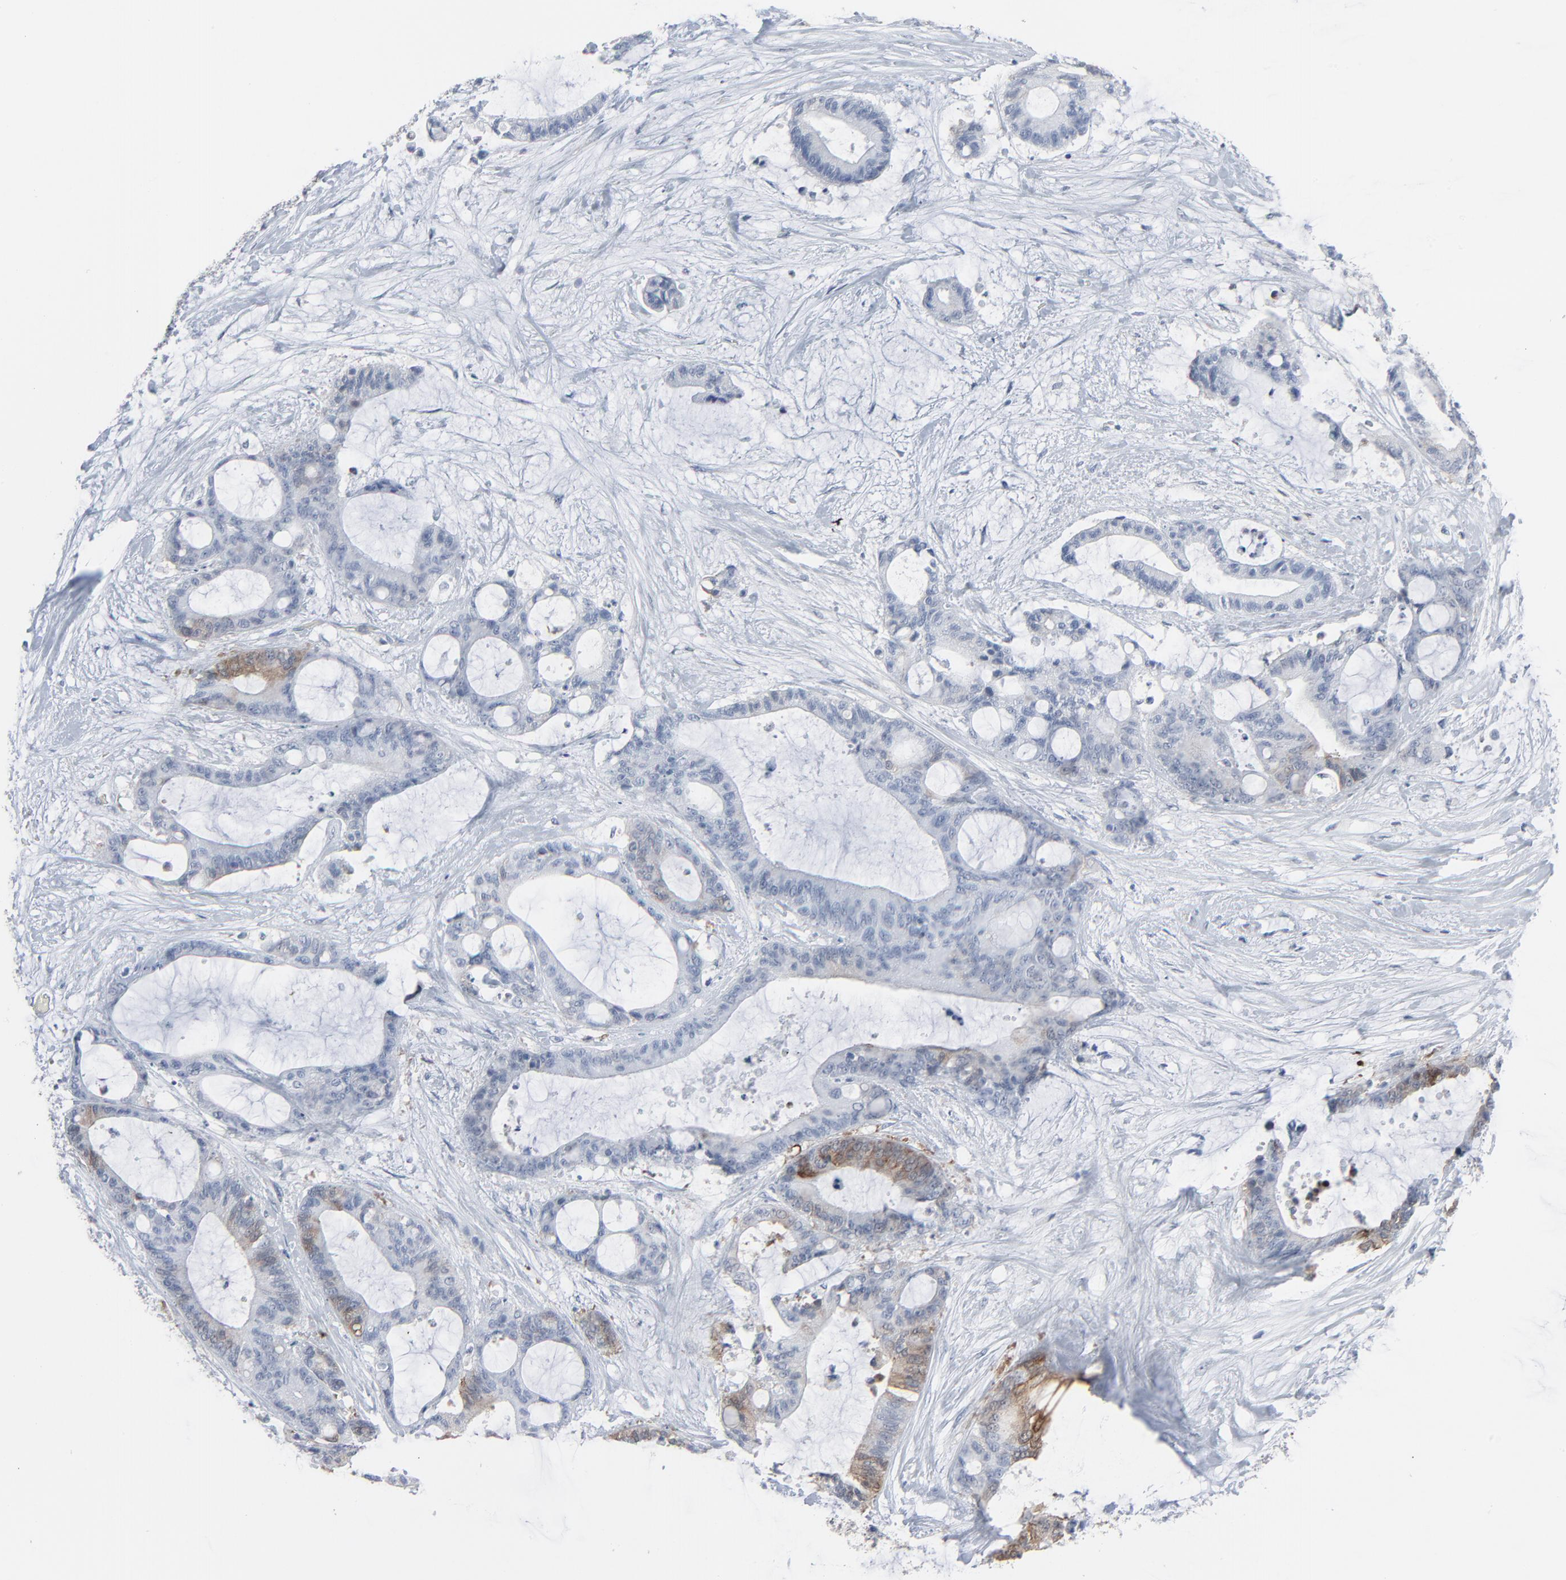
{"staining": {"intensity": "moderate", "quantity": "<25%", "location": "cytoplasmic/membranous"}, "tissue": "liver cancer", "cell_type": "Tumor cells", "image_type": "cancer", "snomed": [{"axis": "morphology", "description": "Cholangiocarcinoma"}, {"axis": "topography", "description": "Liver"}], "caption": "Liver cholangiocarcinoma stained for a protein (brown) demonstrates moderate cytoplasmic/membranous positive positivity in approximately <25% of tumor cells.", "gene": "PHGDH", "patient": {"sex": "female", "age": 73}}